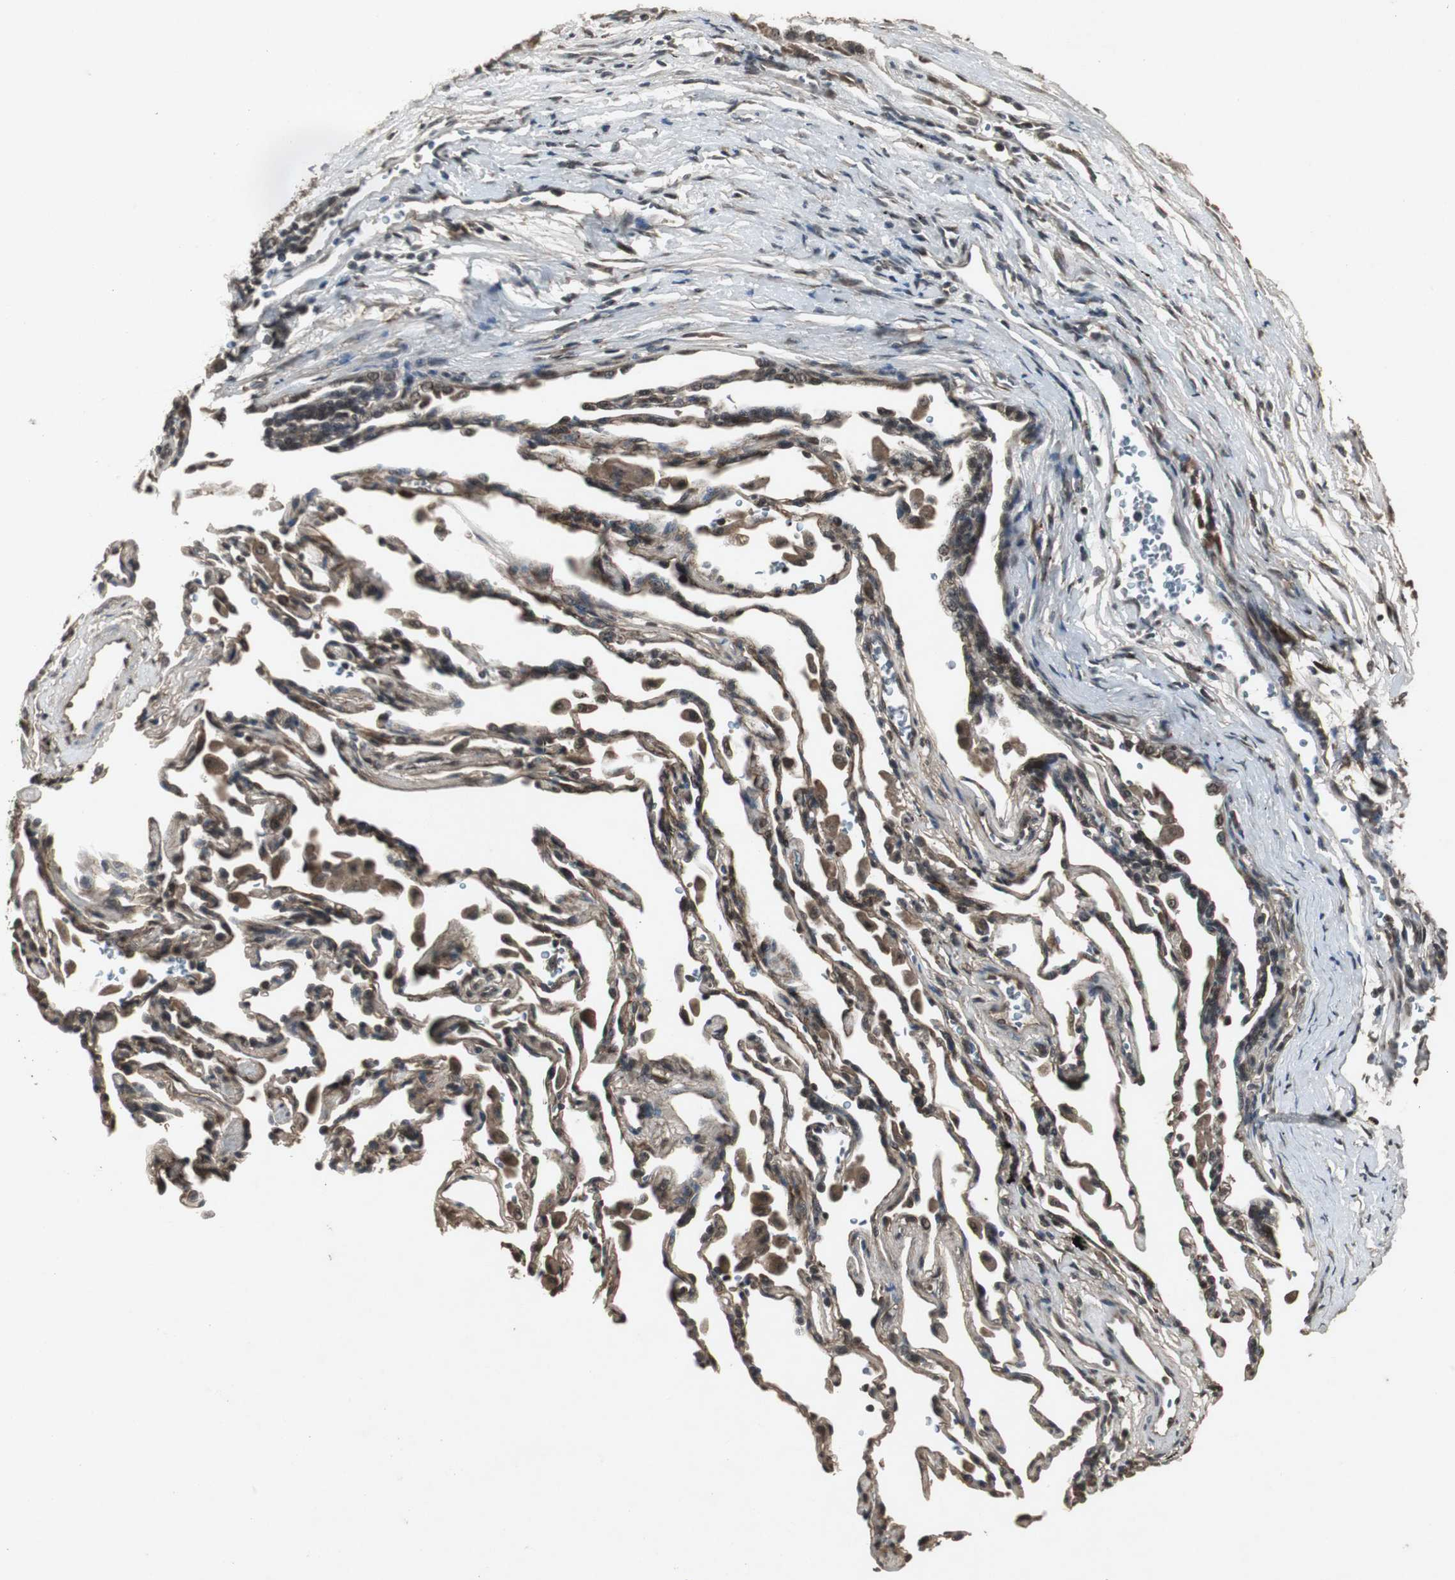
{"staining": {"intensity": "moderate", "quantity": ">75%", "location": "cytoplasmic/membranous,nuclear"}, "tissue": "melanoma", "cell_type": "Tumor cells", "image_type": "cancer", "snomed": [{"axis": "morphology", "description": "Malignant melanoma, Metastatic site"}, {"axis": "topography", "description": "Lung"}], "caption": "The histopathology image exhibits immunohistochemical staining of malignant melanoma (metastatic site). There is moderate cytoplasmic/membranous and nuclear positivity is appreciated in about >75% of tumor cells. The staining was performed using DAB (3,3'-diaminobenzidine) to visualize the protein expression in brown, while the nuclei were stained in blue with hematoxylin (Magnification: 20x).", "gene": "EMX1", "patient": {"sex": "male", "age": 64}}